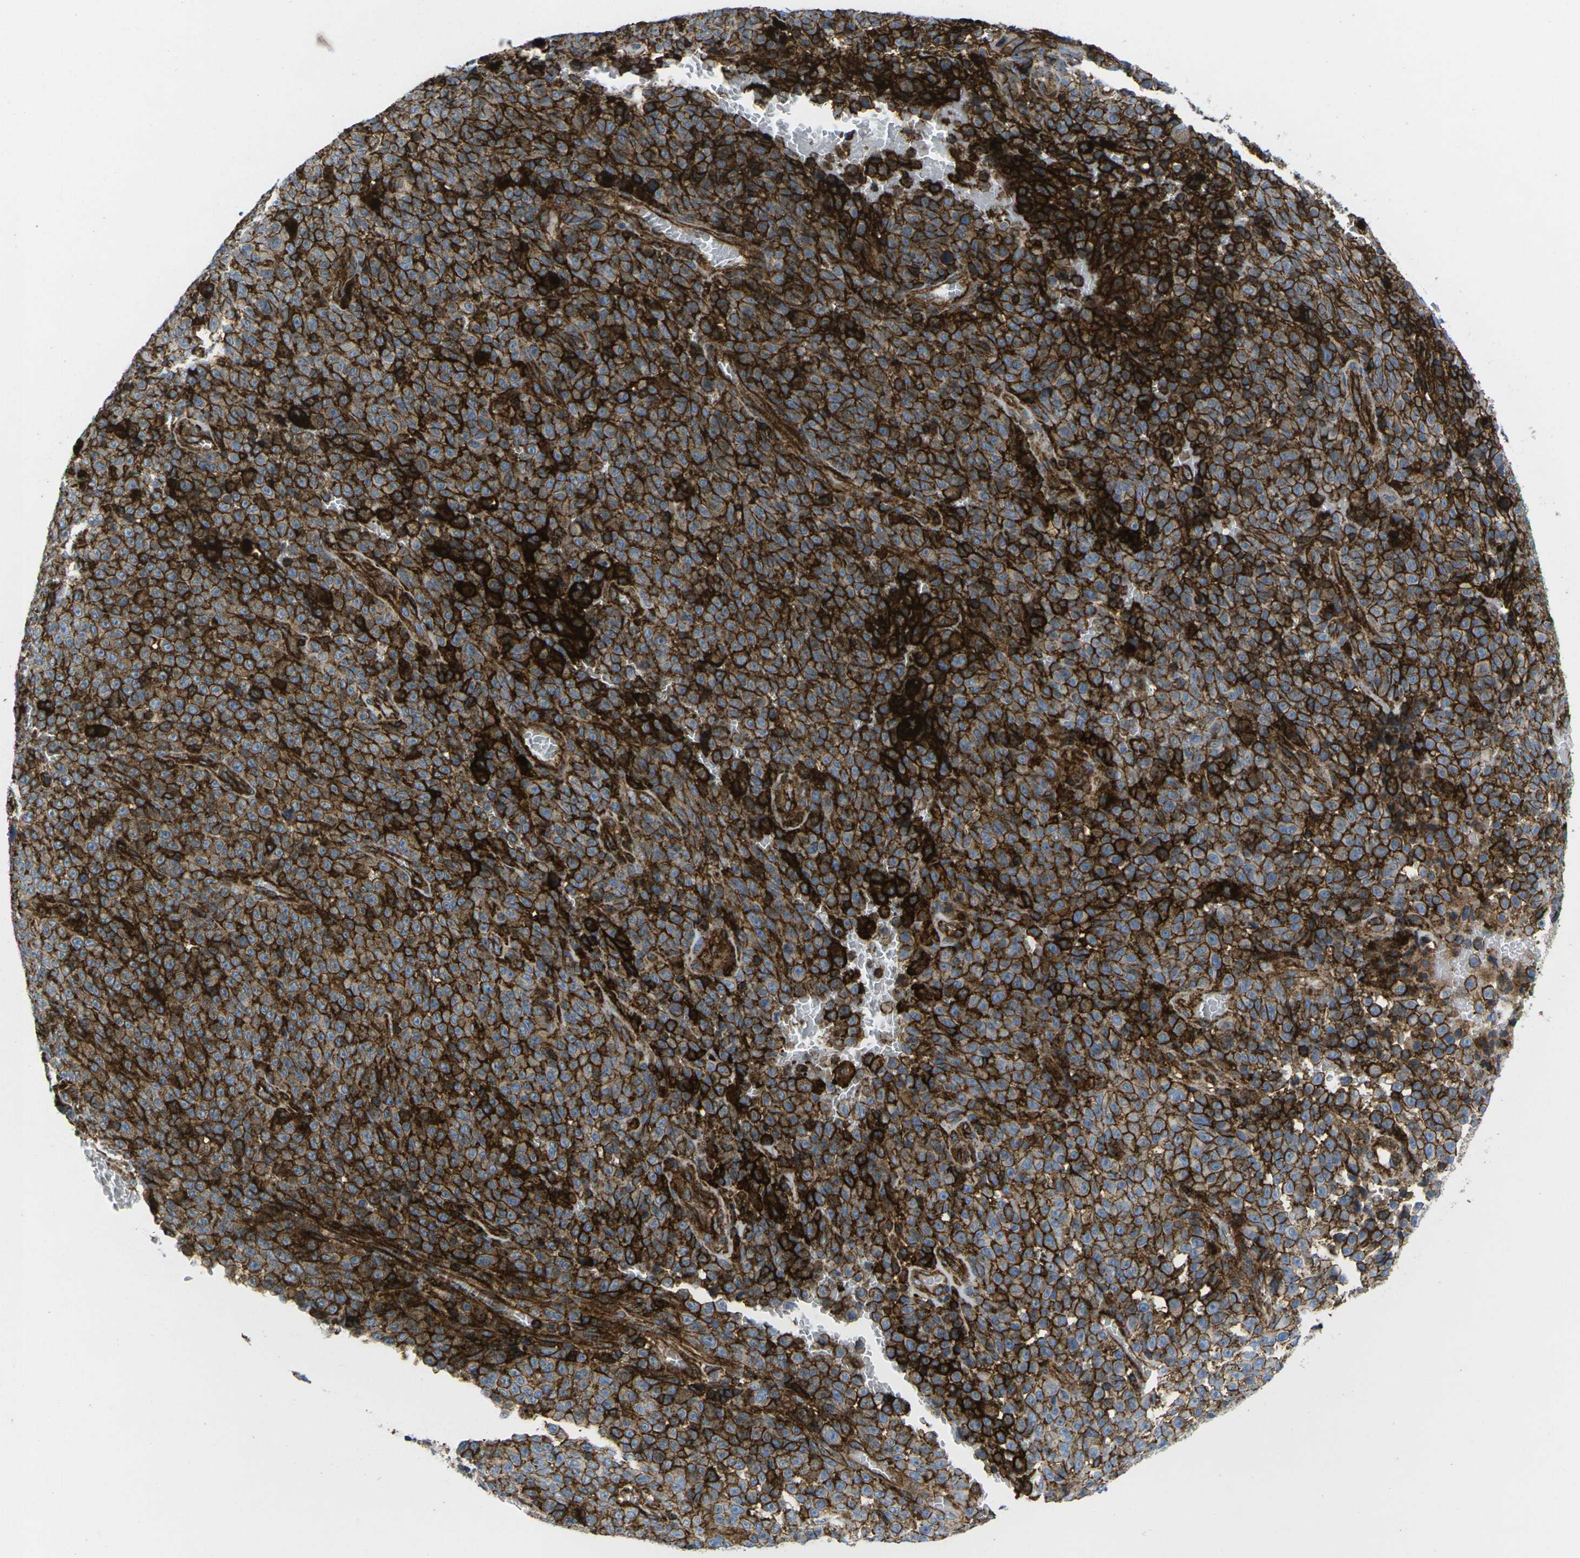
{"staining": {"intensity": "strong", "quantity": ">75%", "location": "cytoplasmic/membranous"}, "tissue": "melanoma", "cell_type": "Tumor cells", "image_type": "cancer", "snomed": [{"axis": "morphology", "description": "Malignant melanoma, NOS"}, {"axis": "topography", "description": "Skin"}], "caption": "Immunohistochemical staining of melanoma displays high levels of strong cytoplasmic/membranous staining in about >75% of tumor cells.", "gene": "IQGAP1", "patient": {"sex": "female", "age": 82}}